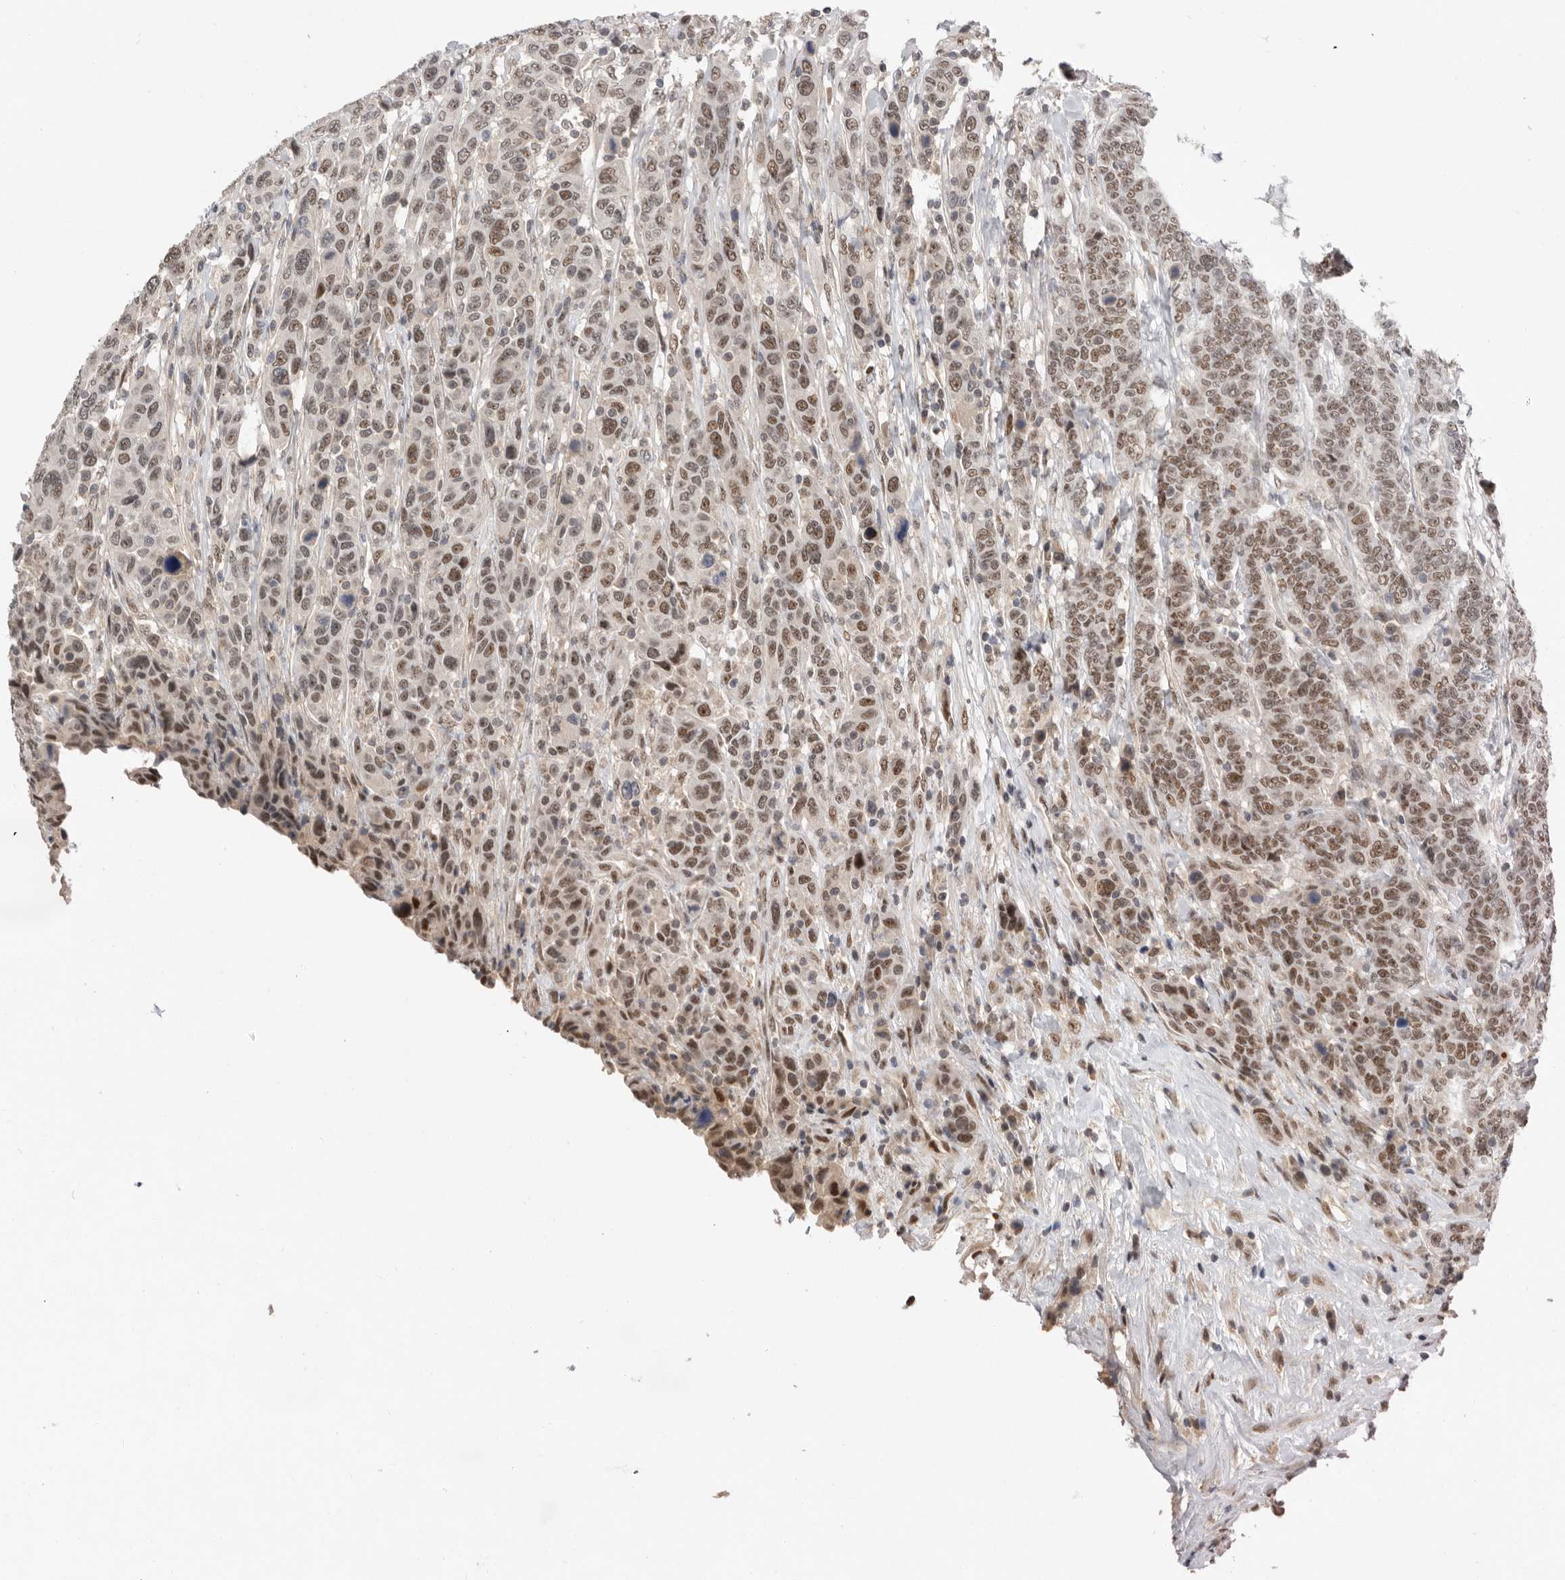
{"staining": {"intensity": "moderate", "quantity": "25%-75%", "location": "nuclear"}, "tissue": "breast cancer", "cell_type": "Tumor cells", "image_type": "cancer", "snomed": [{"axis": "morphology", "description": "Duct carcinoma"}, {"axis": "topography", "description": "Breast"}], "caption": "A photomicrograph showing moderate nuclear staining in about 25%-75% of tumor cells in breast intraductal carcinoma, as visualized by brown immunohistochemical staining.", "gene": "BRCA2", "patient": {"sex": "female", "age": 37}}